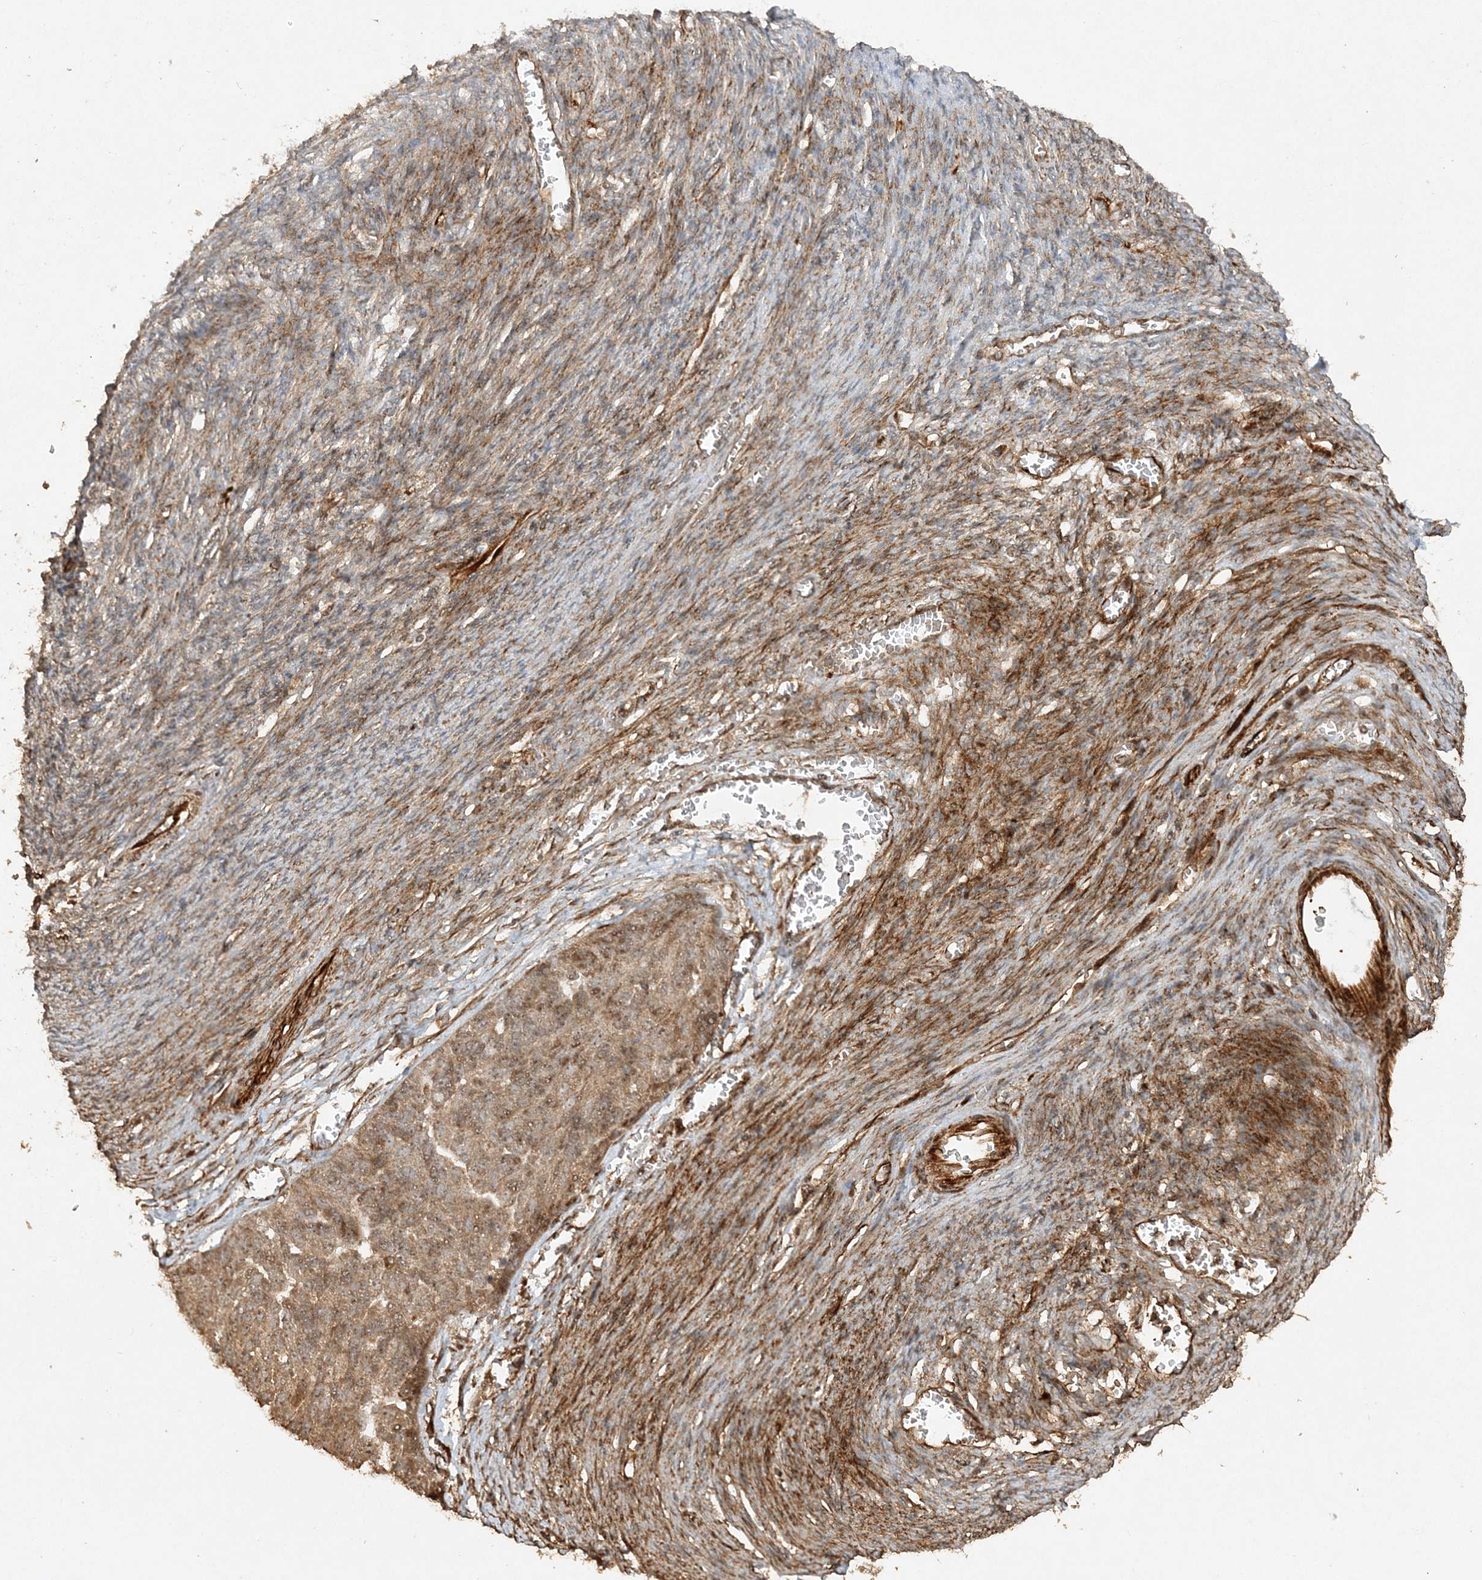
{"staining": {"intensity": "moderate", "quantity": ">75%", "location": "cytoplasmic/membranous"}, "tissue": "ovarian cancer", "cell_type": "Tumor cells", "image_type": "cancer", "snomed": [{"axis": "morphology", "description": "Cystadenocarcinoma, serous, NOS"}, {"axis": "topography", "description": "Ovary"}], "caption": "The photomicrograph shows immunohistochemical staining of serous cystadenocarcinoma (ovarian). There is moderate cytoplasmic/membranous positivity is present in approximately >75% of tumor cells.", "gene": "AVPI1", "patient": {"sex": "female", "age": 44}}